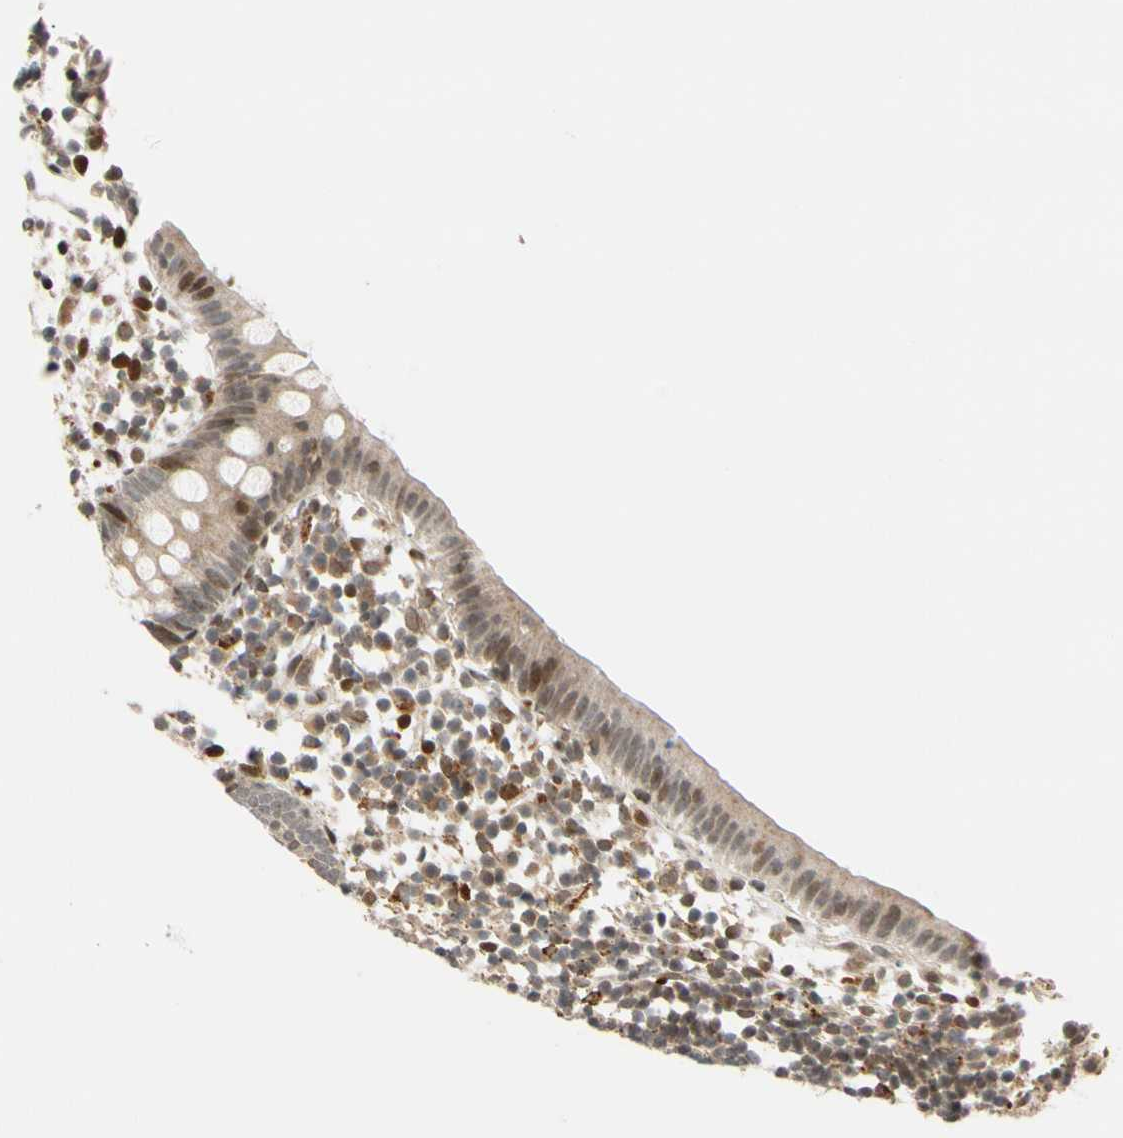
{"staining": {"intensity": "moderate", "quantity": "25%-75%", "location": "nuclear"}, "tissue": "appendix", "cell_type": "Glandular cells", "image_type": "normal", "snomed": [{"axis": "morphology", "description": "Normal tissue, NOS"}, {"axis": "topography", "description": "Appendix"}], "caption": "The histopathology image displays a brown stain indicating the presence of a protein in the nuclear of glandular cells in appendix. Using DAB (brown) and hematoxylin (blue) stains, captured at high magnification using brightfield microscopy.", "gene": "CDK7", "patient": {"sex": "female", "age": 20}}